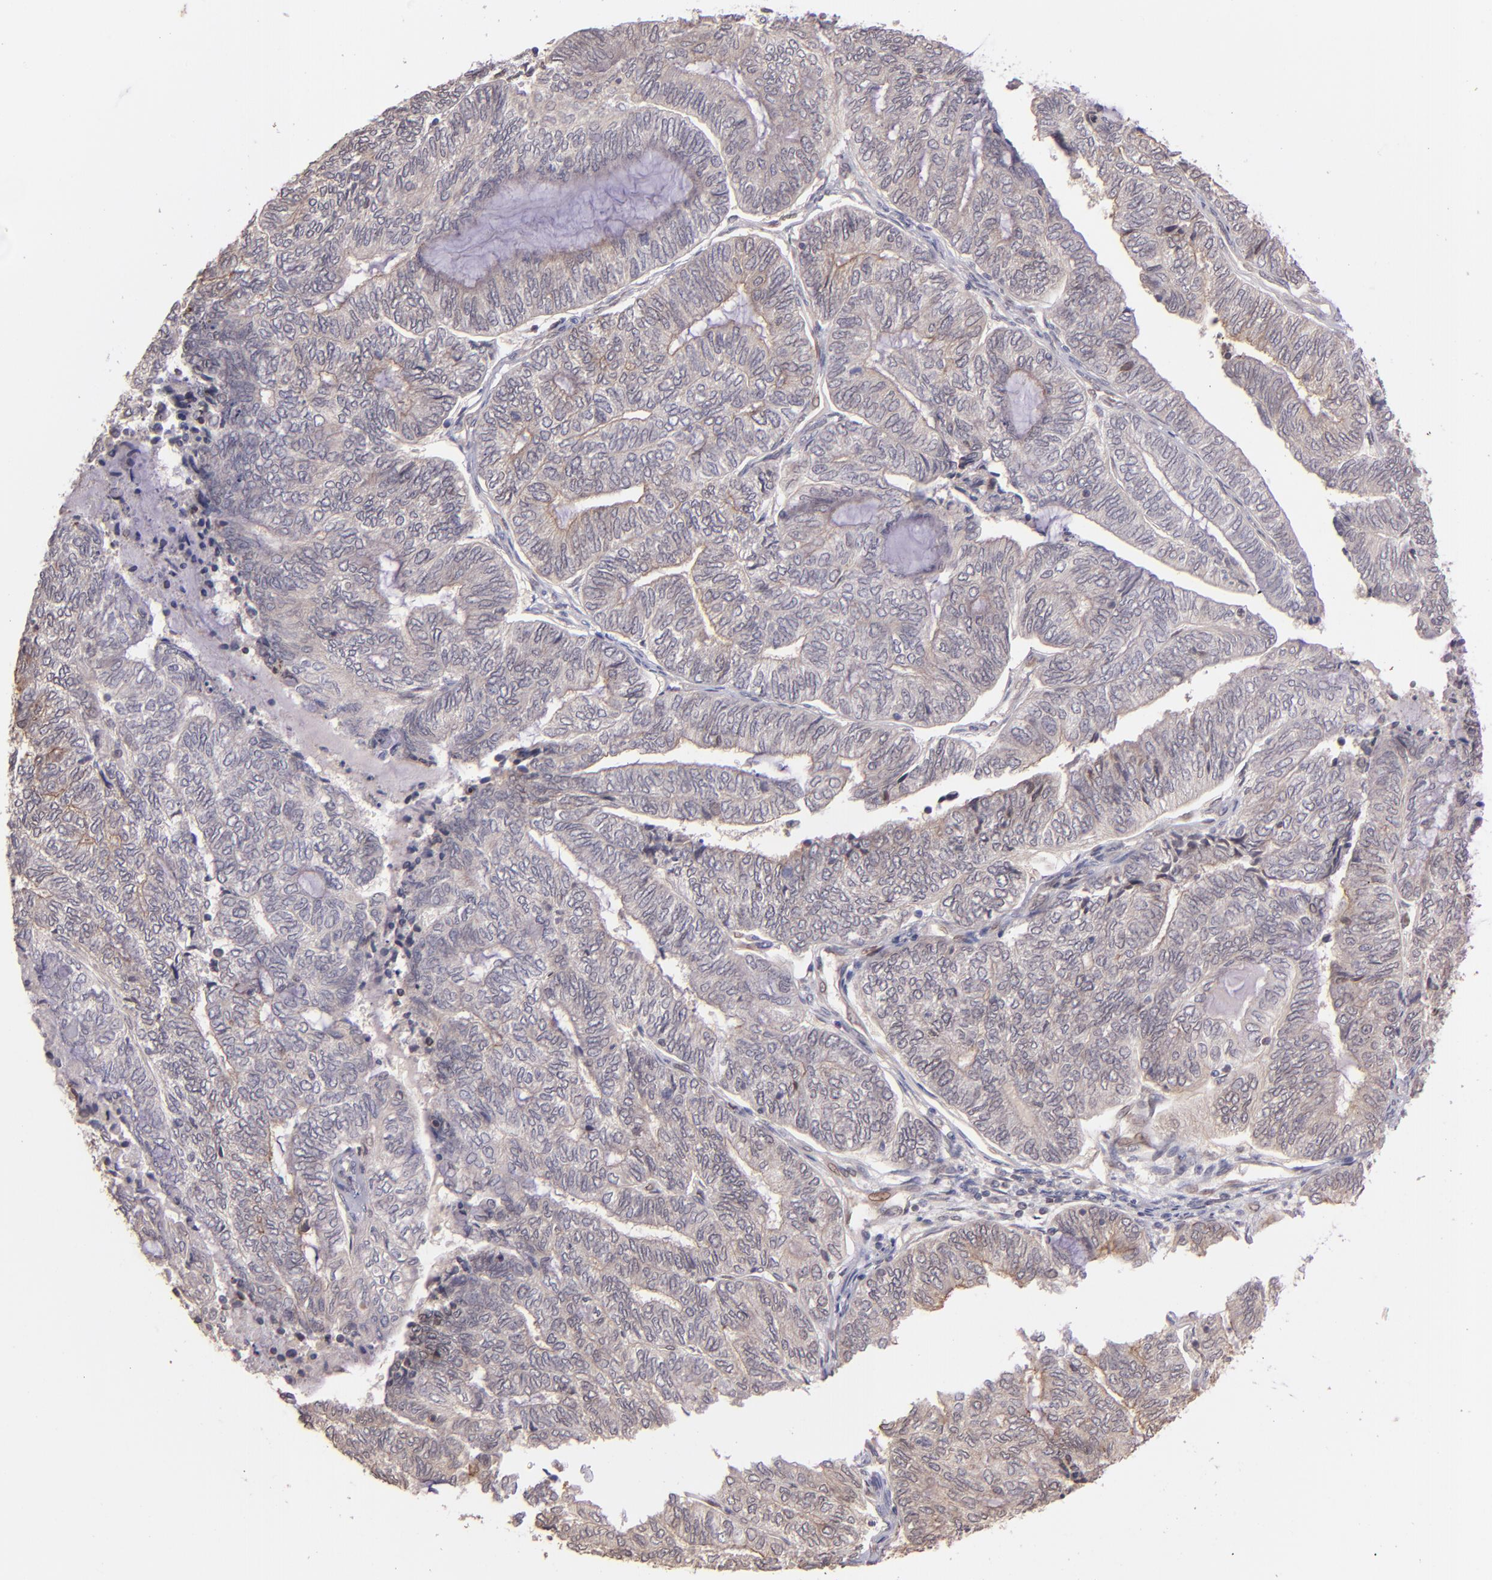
{"staining": {"intensity": "weak", "quantity": "<25%", "location": "cytoplasmic/membranous"}, "tissue": "endometrial cancer", "cell_type": "Tumor cells", "image_type": "cancer", "snomed": [{"axis": "morphology", "description": "Adenocarcinoma, NOS"}, {"axis": "topography", "description": "Uterus"}, {"axis": "topography", "description": "Endometrium"}], "caption": "The image demonstrates no significant expression in tumor cells of endometrial adenocarcinoma.", "gene": "NUP62CL", "patient": {"sex": "female", "age": 70}}